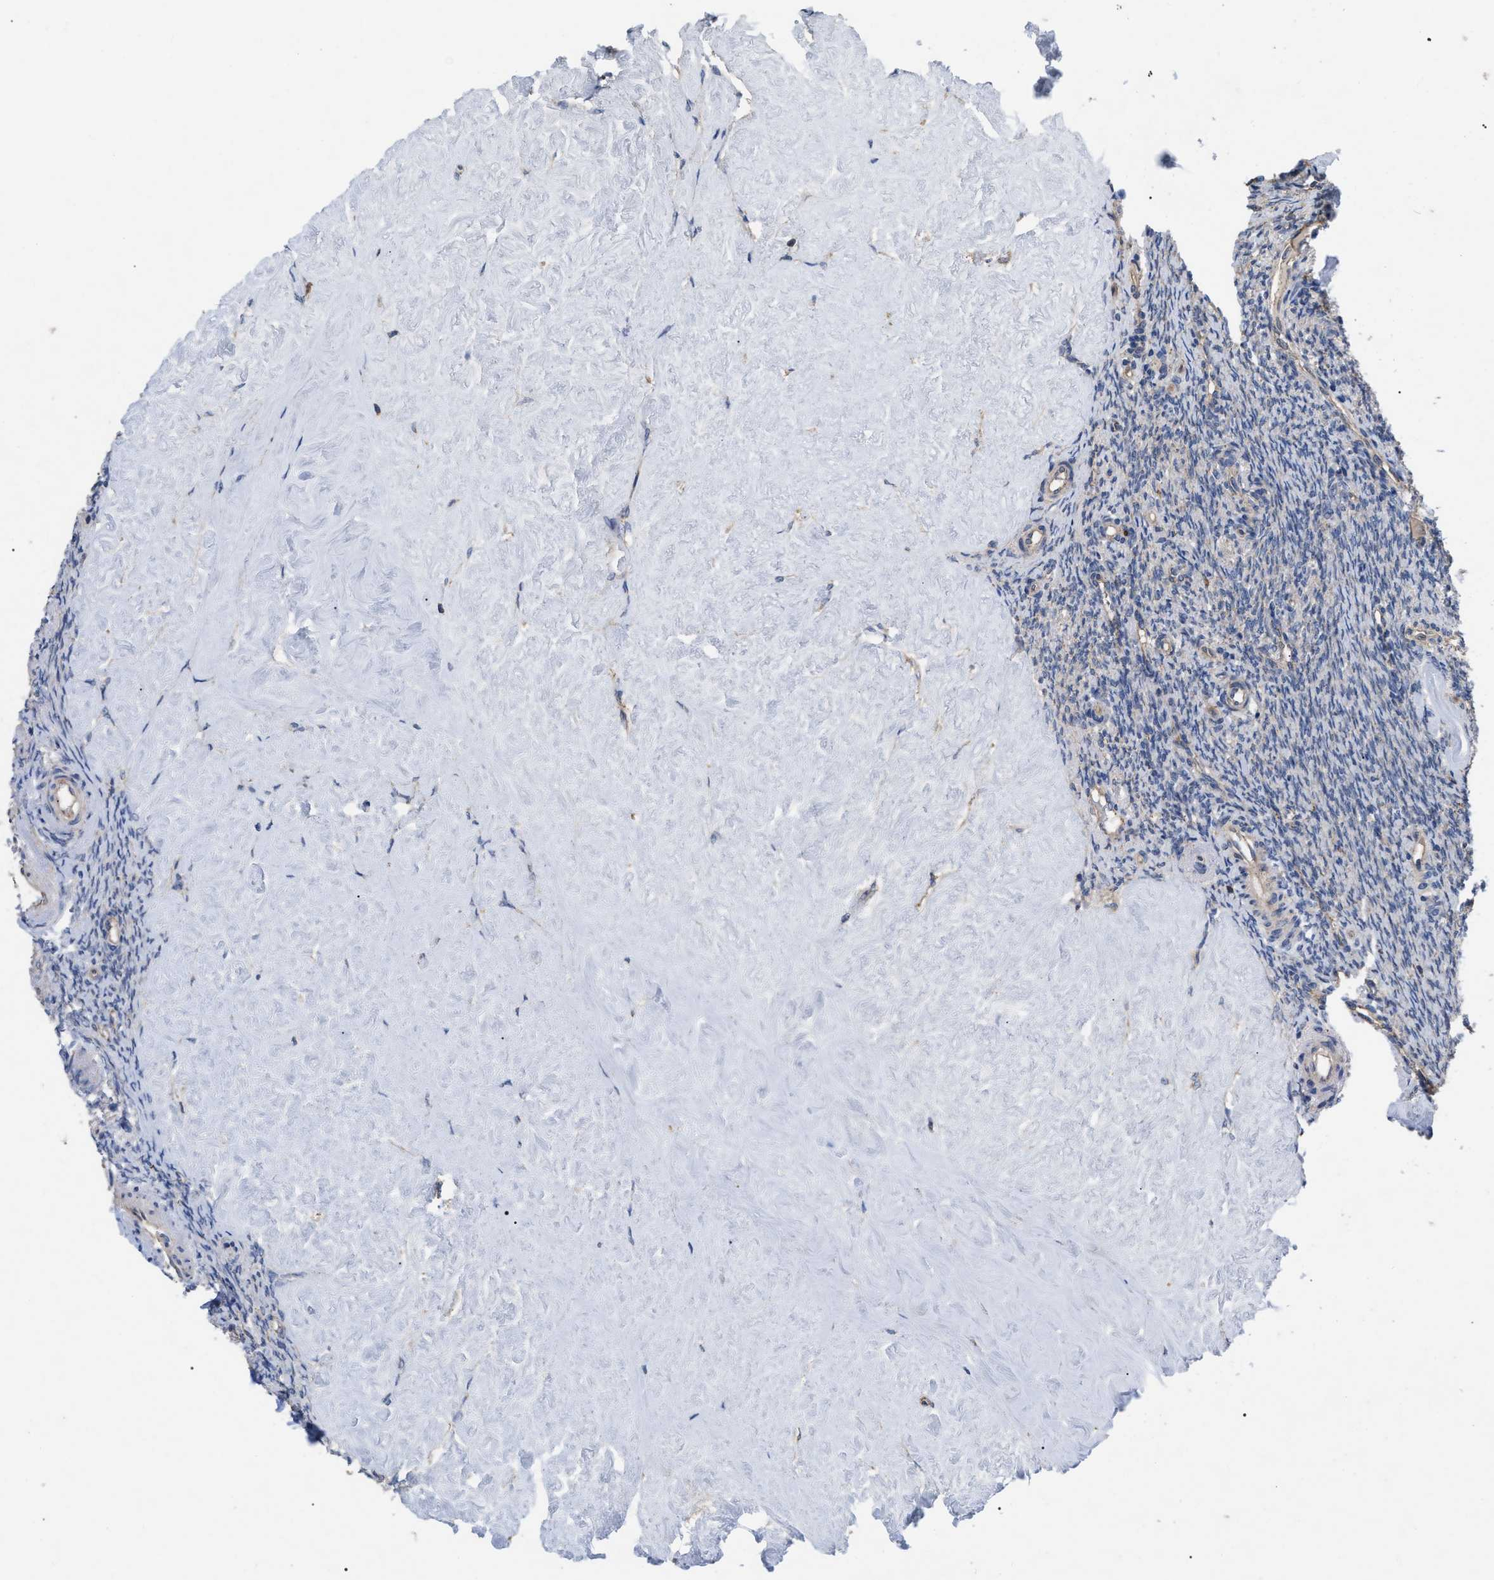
{"staining": {"intensity": "negative", "quantity": "none", "location": "none"}, "tissue": "ovary", "cell_type": "Ovarian stroma cells", "image_type": "normal", "snomed": [{"axis": "morphology", "description": "Normal tissue, NOS"}, {"axis": "topography", "description": "Ovary"}], "caption": "Ovarian stroma cells show no significant protein expression in benign ovary. Nuclei are stained in blue.", "gene": "FAM171A2", "patient": {"sex": "female", "age": 41}}